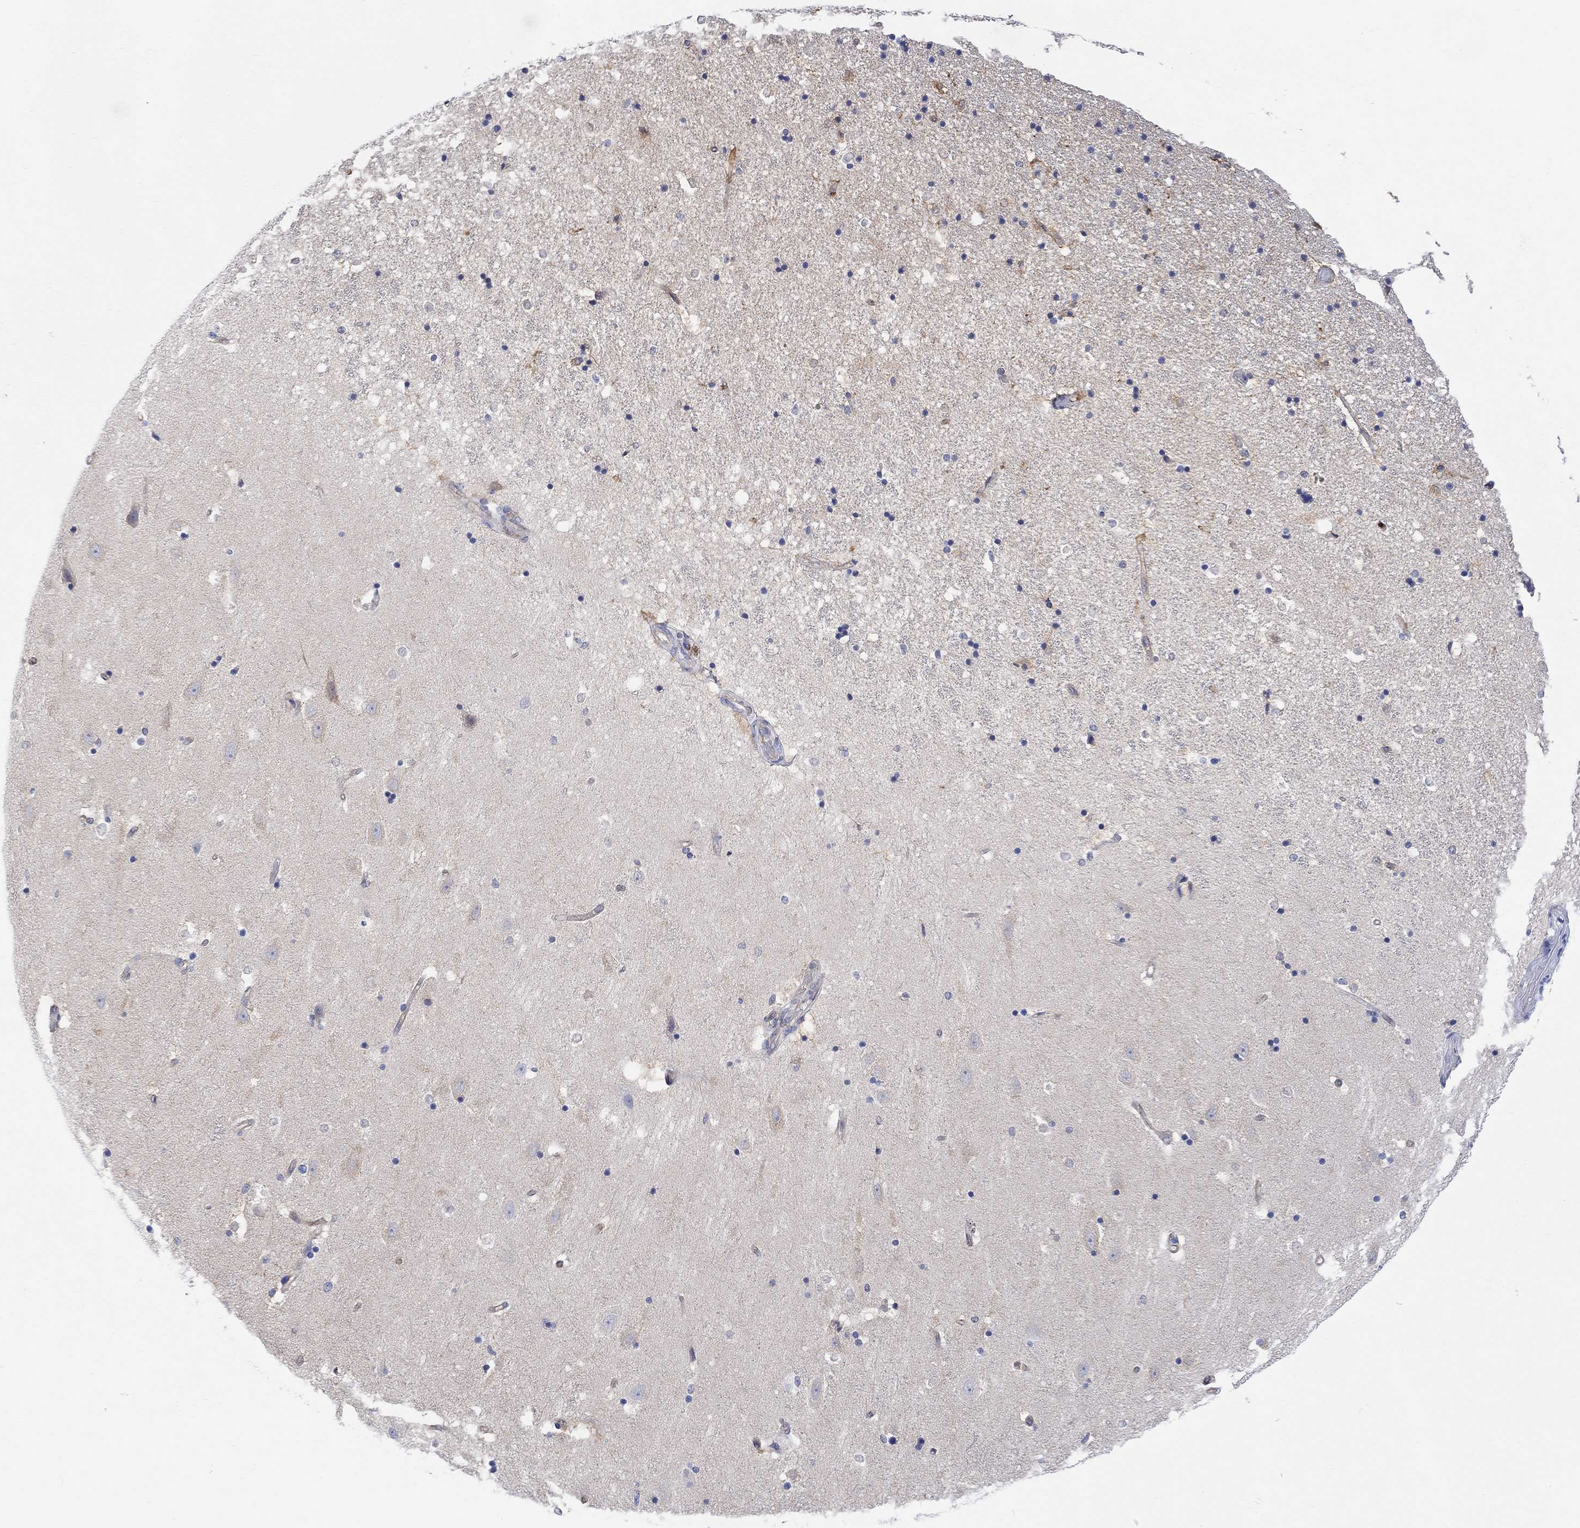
{"staining": {"intensity": "moderate", "quantity": "<25%", "location": "cytoplasmic/membranous"}, "tissue": "hippocampus", "cell_type": "Glial cells", "image_type": "normal", "snomed": [{"axis": "morphology", "description": "Normal tissue, NOS"}, {"axis": "topography", "description": "Hippocampus"}], "caption": "A brown stain labels moderate cytoplasmic/membranous positivity of a protein in glial cells of normal human hippocampus. (Brightfield microscopy of DAB IHC at high magnification).", "gene": "GBP5", "patient": {"sex": "male", "age": 49}}